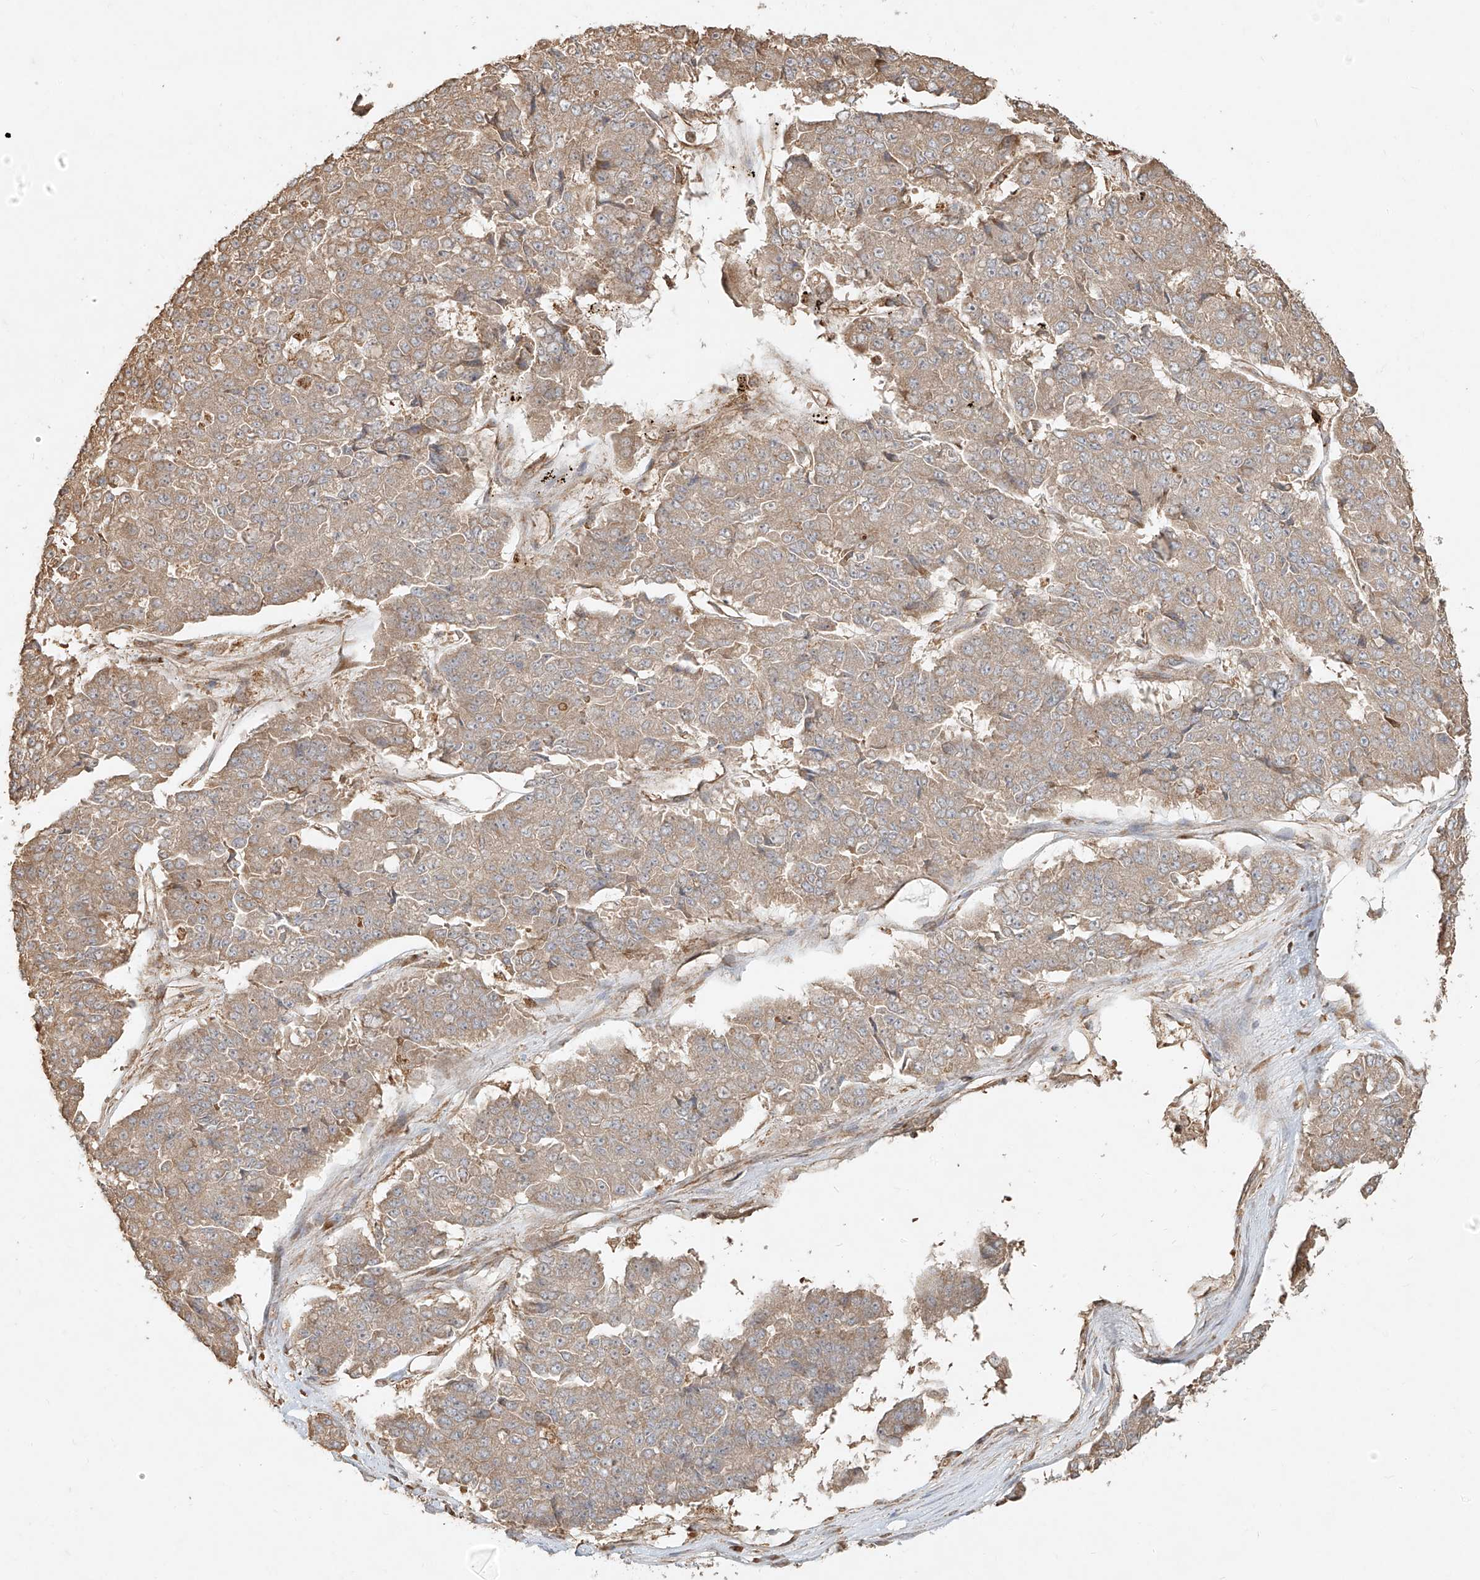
{"staining": {"intensity": "weak", "quantity": ">75%", "location": "cytoplasmic/membranous"}, "tissue": "pancreatic cancer", "cell_type": "Tumor cells", "image_type": "cancer", "snomed": [{"axis": "morphology", "description": "Adenocarcinoma, NOS"}, {"axis": "topography", "description": "Pancreas"}], "caption": "Pancreatic cancer (adenocarcinoma) tissue displays weak cytoplasmic/membranous positivity in about >75% of tumor cells, visualized by immunohistochemistry. (DAB IHC with brightfield microscopy, high magnification).", "gene": "EFNB1", "patient": {"sex": "male", "age": 50}}